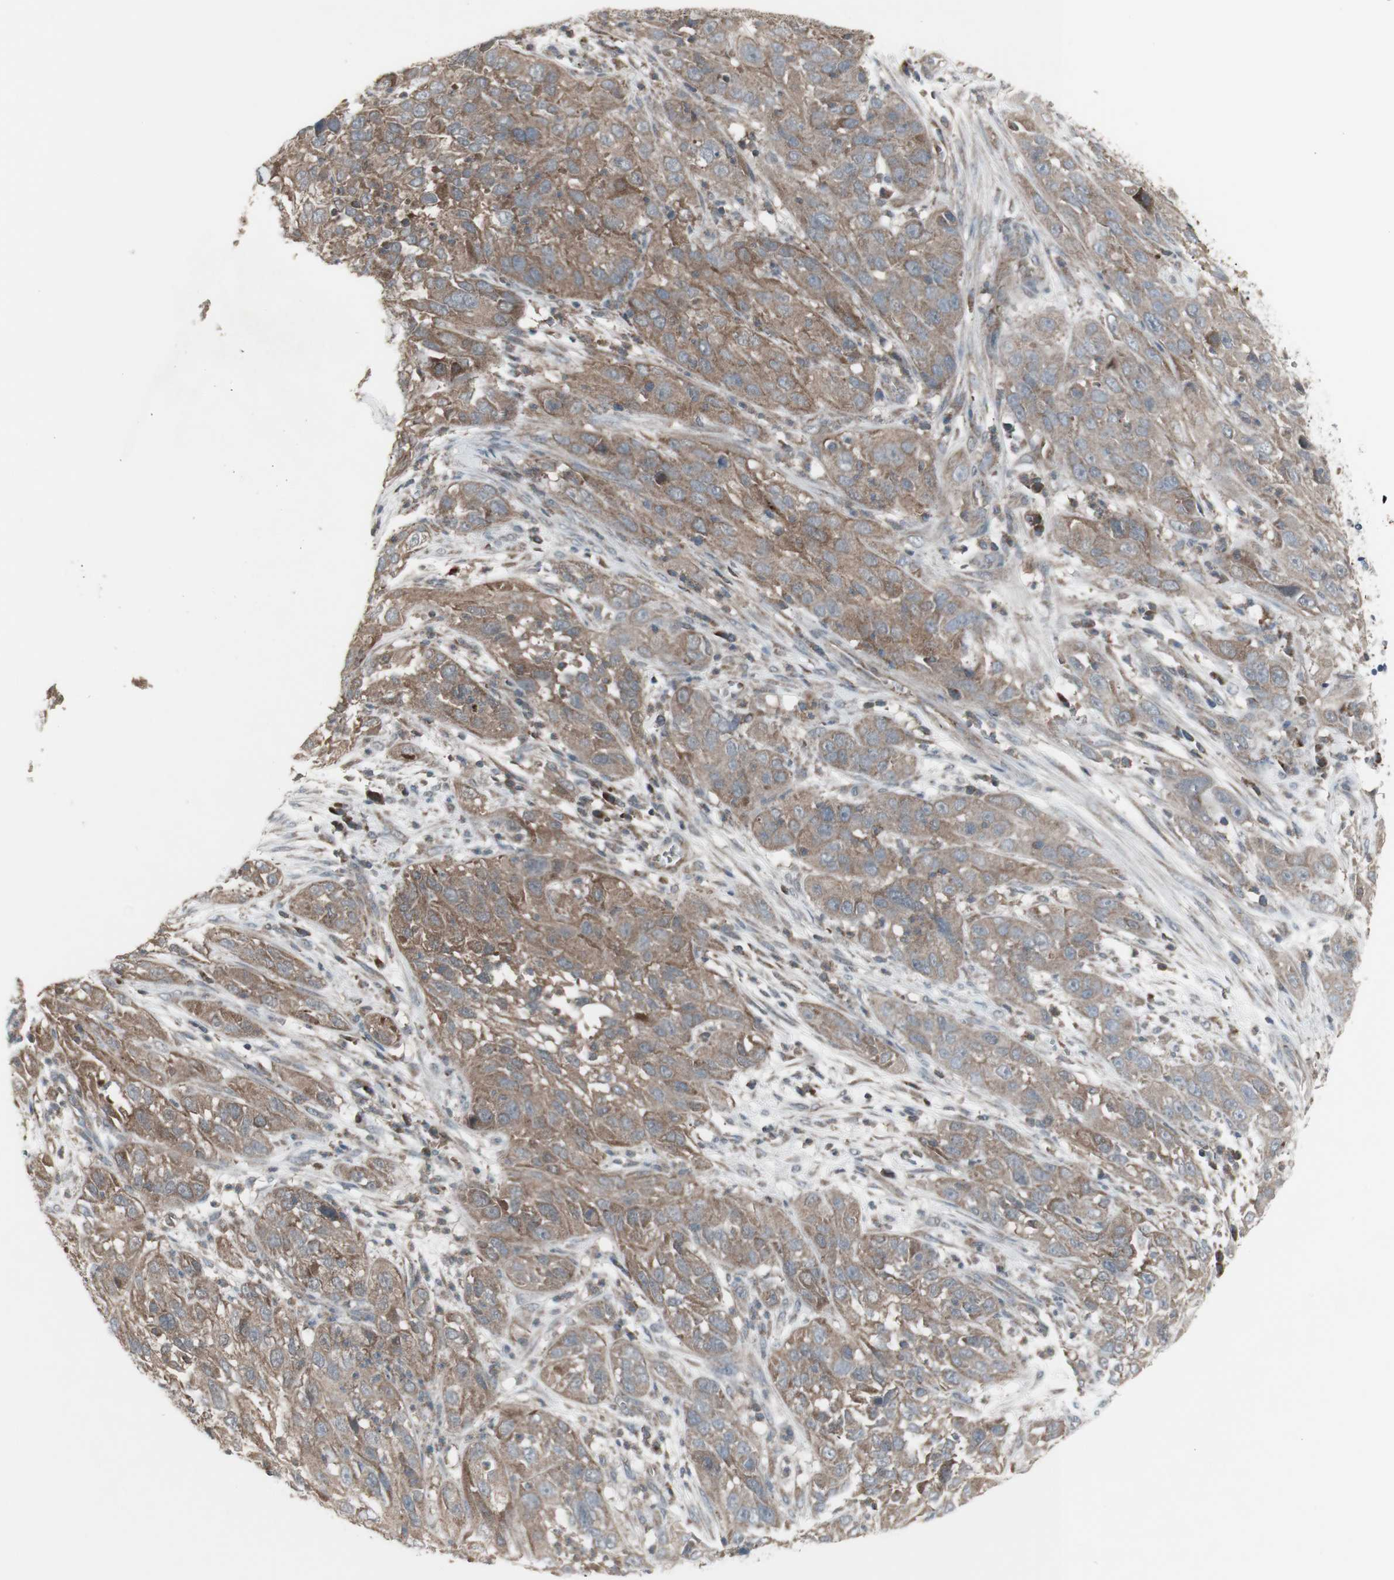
{"staining": {"intensity": "weak", "quantity": ">75%", "location": "cytoplasmic/membranous"}, "tissue": "cervical cancer", "cell_type": "Tumor cells", "image_type": "cancer", "snomed": [{"axis": "morphology", "description": "Squamous cell carcinoma, NOS"}, {"axis": "topography", "description": "Cervix"}], "caption": "Human cervical squamous cell carcinoma stained with a protein marker exhibits weak staining in tumor cells.", "gene": "SHC1", "patient": {"sex": "female", "age": 32}}